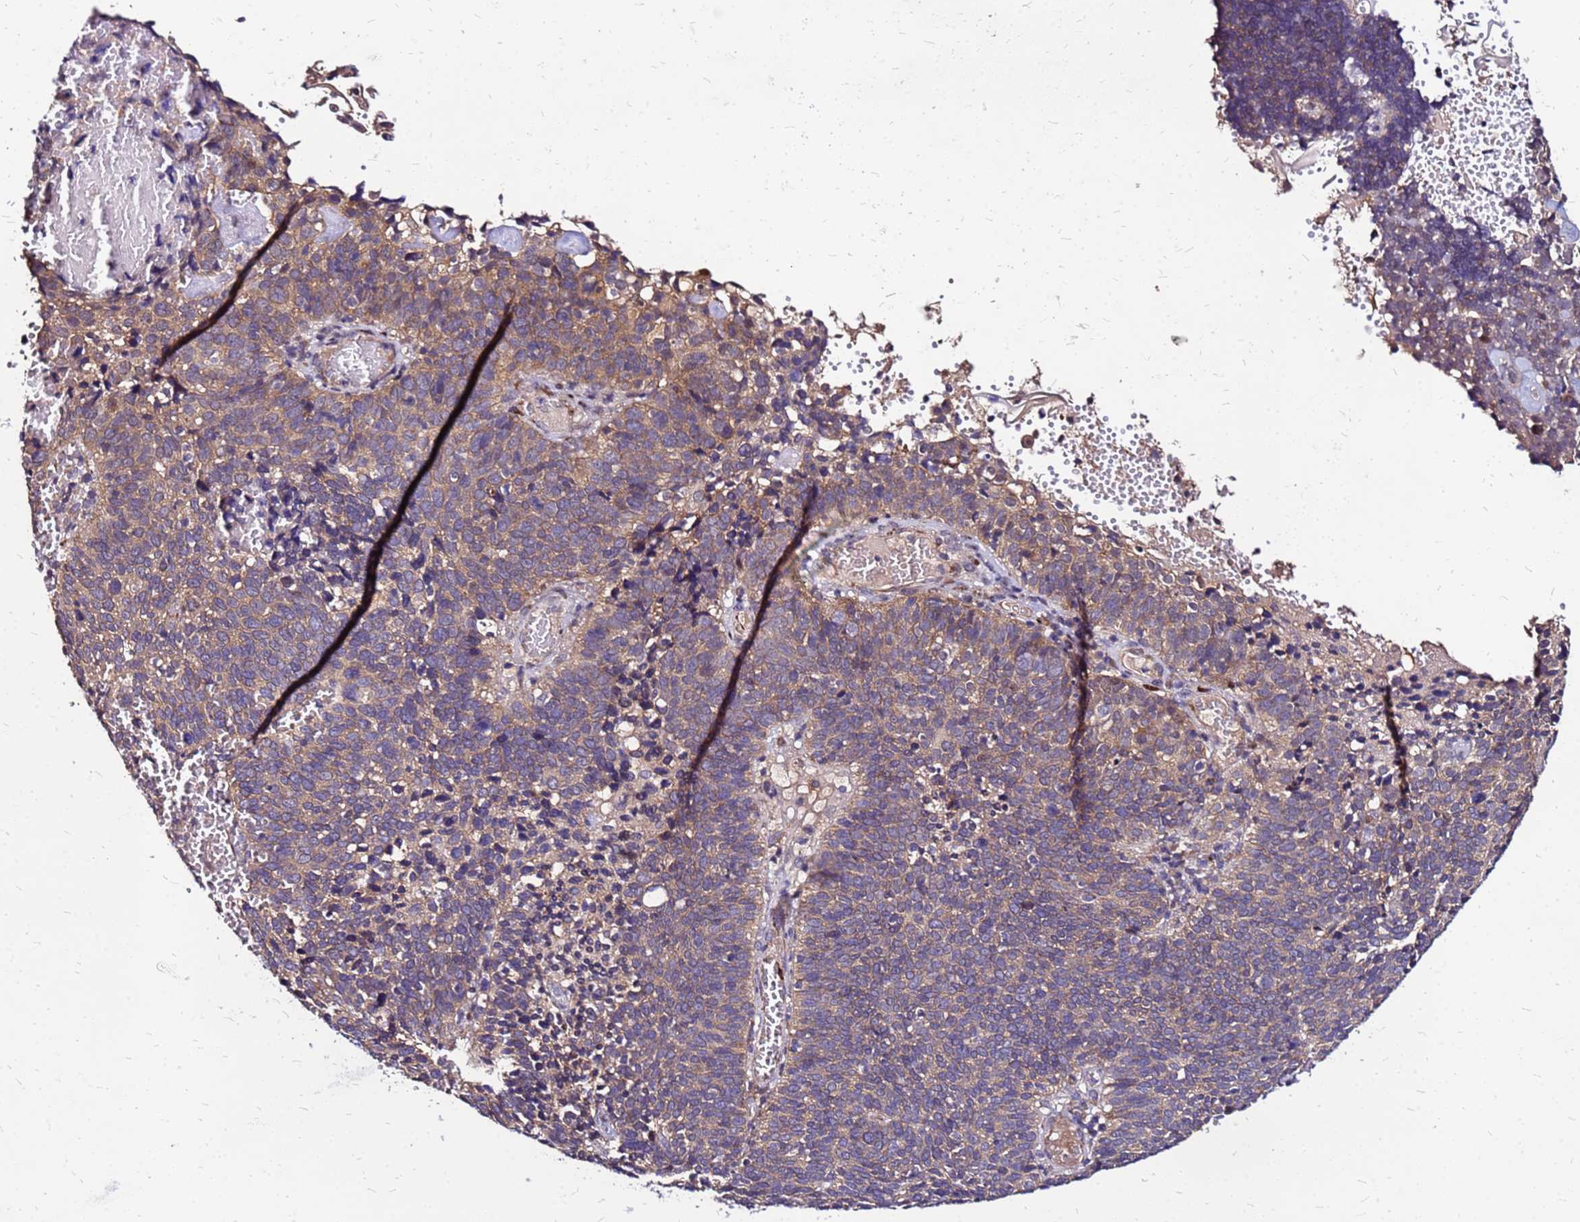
{"staining": {"intensity": "moderate", "quantity": "25%-75%", "location": "cytoplasmic/membranous"}, "tissue": "cervical cancer", "cell_type": "Tumor cells", "image_type": "cancer", "snomed": [{"axis": "morphology", "description": "Squamous cell carcinoma, NOS"}, {"axis": "topography", "description": "Cervix"}], "caption": "Immunohistochemical staining of human squamous cell carcinoma (cervical) demonstrates medium levels of moderate cytoplasmic/membranous positivity in approximately 25%-75% of tumor cells.", "gene": "ARHGEF5", "patient": {"sex": "female", "age": 39}}